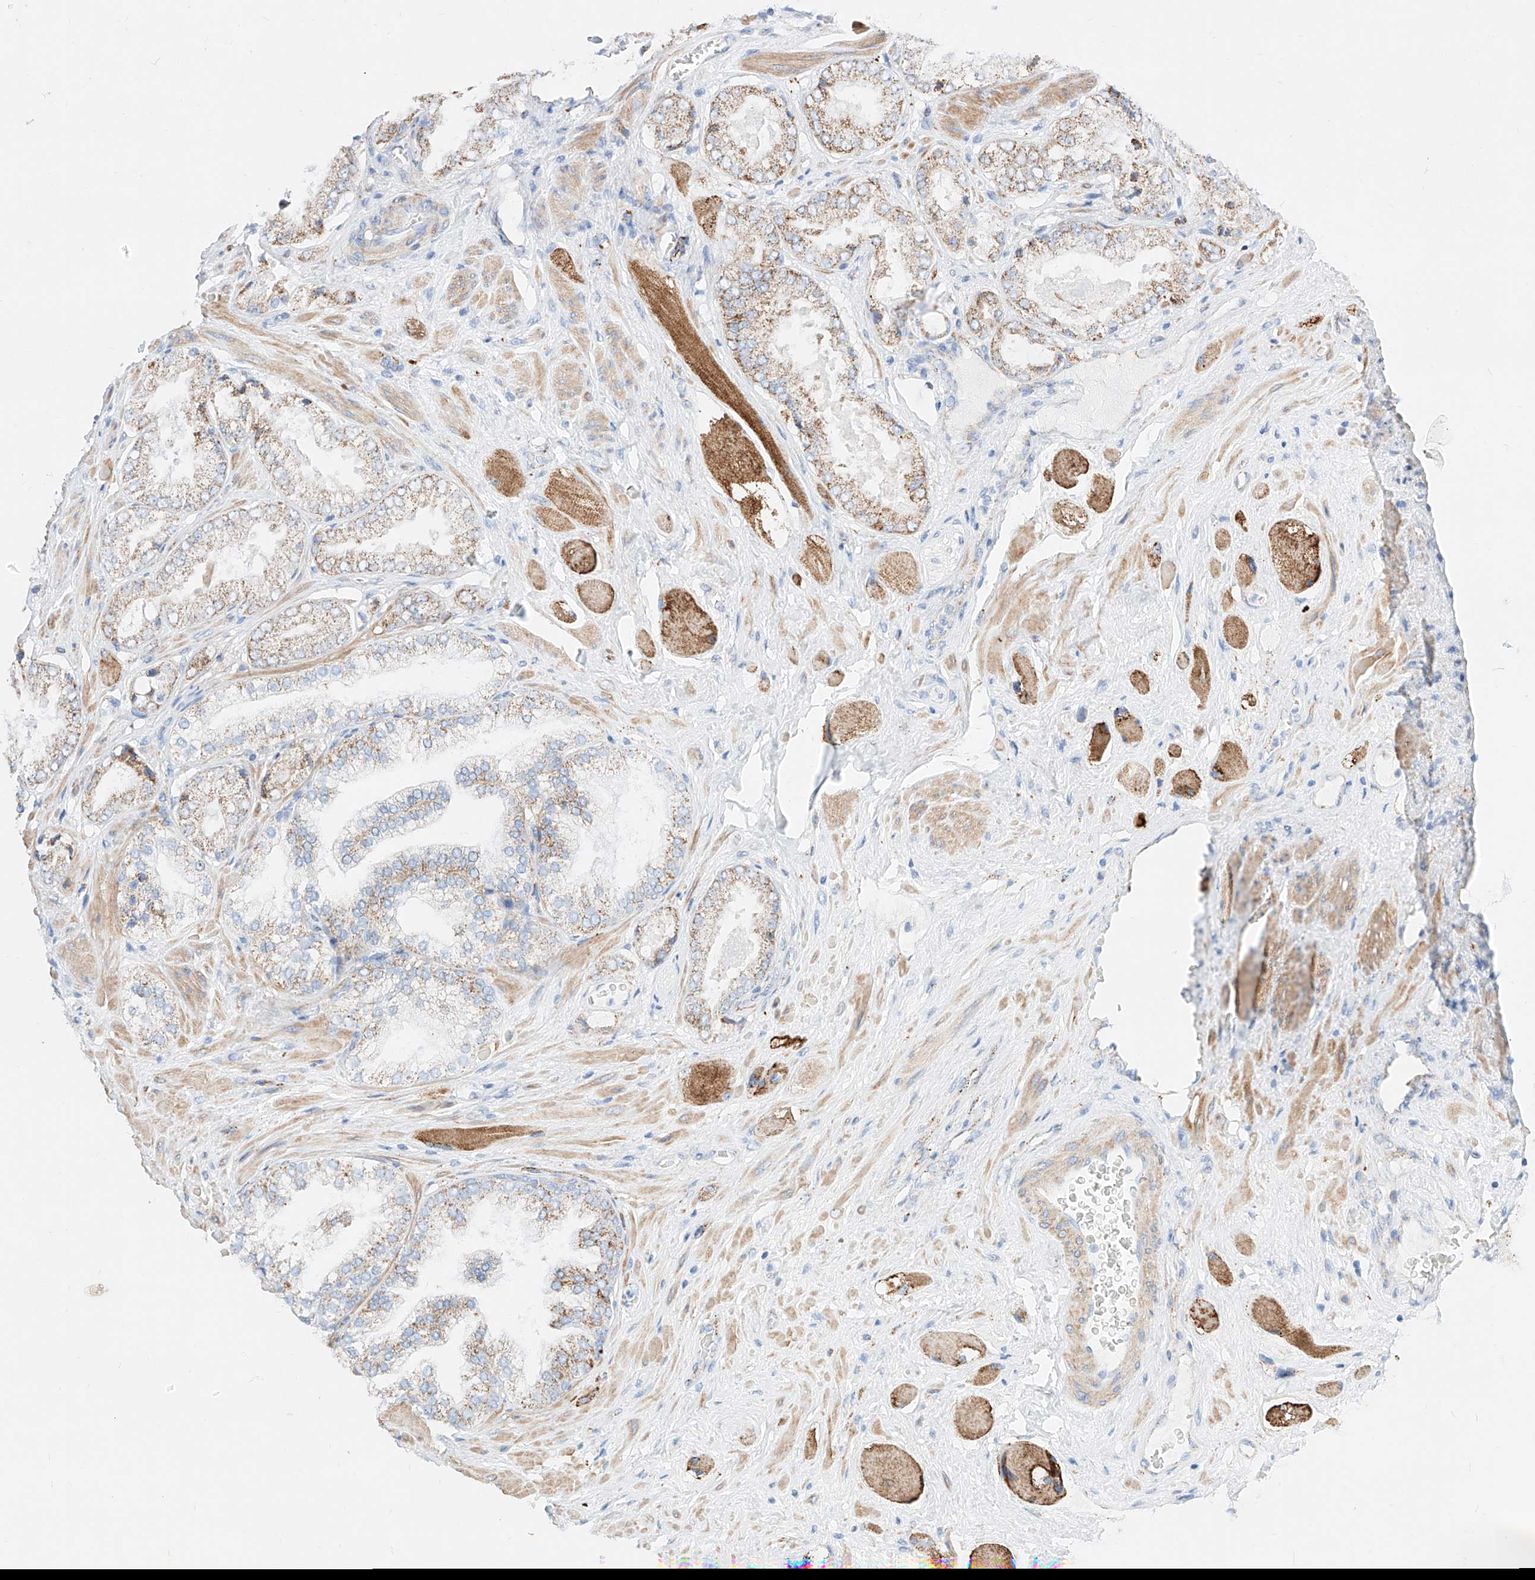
{"staining": {"intensity": "moderate", "quantity": ">75%", "location": "cytoplasmic/membranous"}, "tissue": "prostate cancer", "cell_type": "Tumor cells", "image_type": "cancer", "snomed": [{"axis": "morphology", "description": "Adenocarcinoma, High grade"}, {"axis": "topography", "description": "Prostate"}], "caption": "Prostate high-grade adenocarcinoma stained with a brown dye reveals moderate cytoplasmic/membranous positive staining in about >75% of tumor cells.", "gene": "C6orf62", "patient": {"sex": "male", "age": 58}}